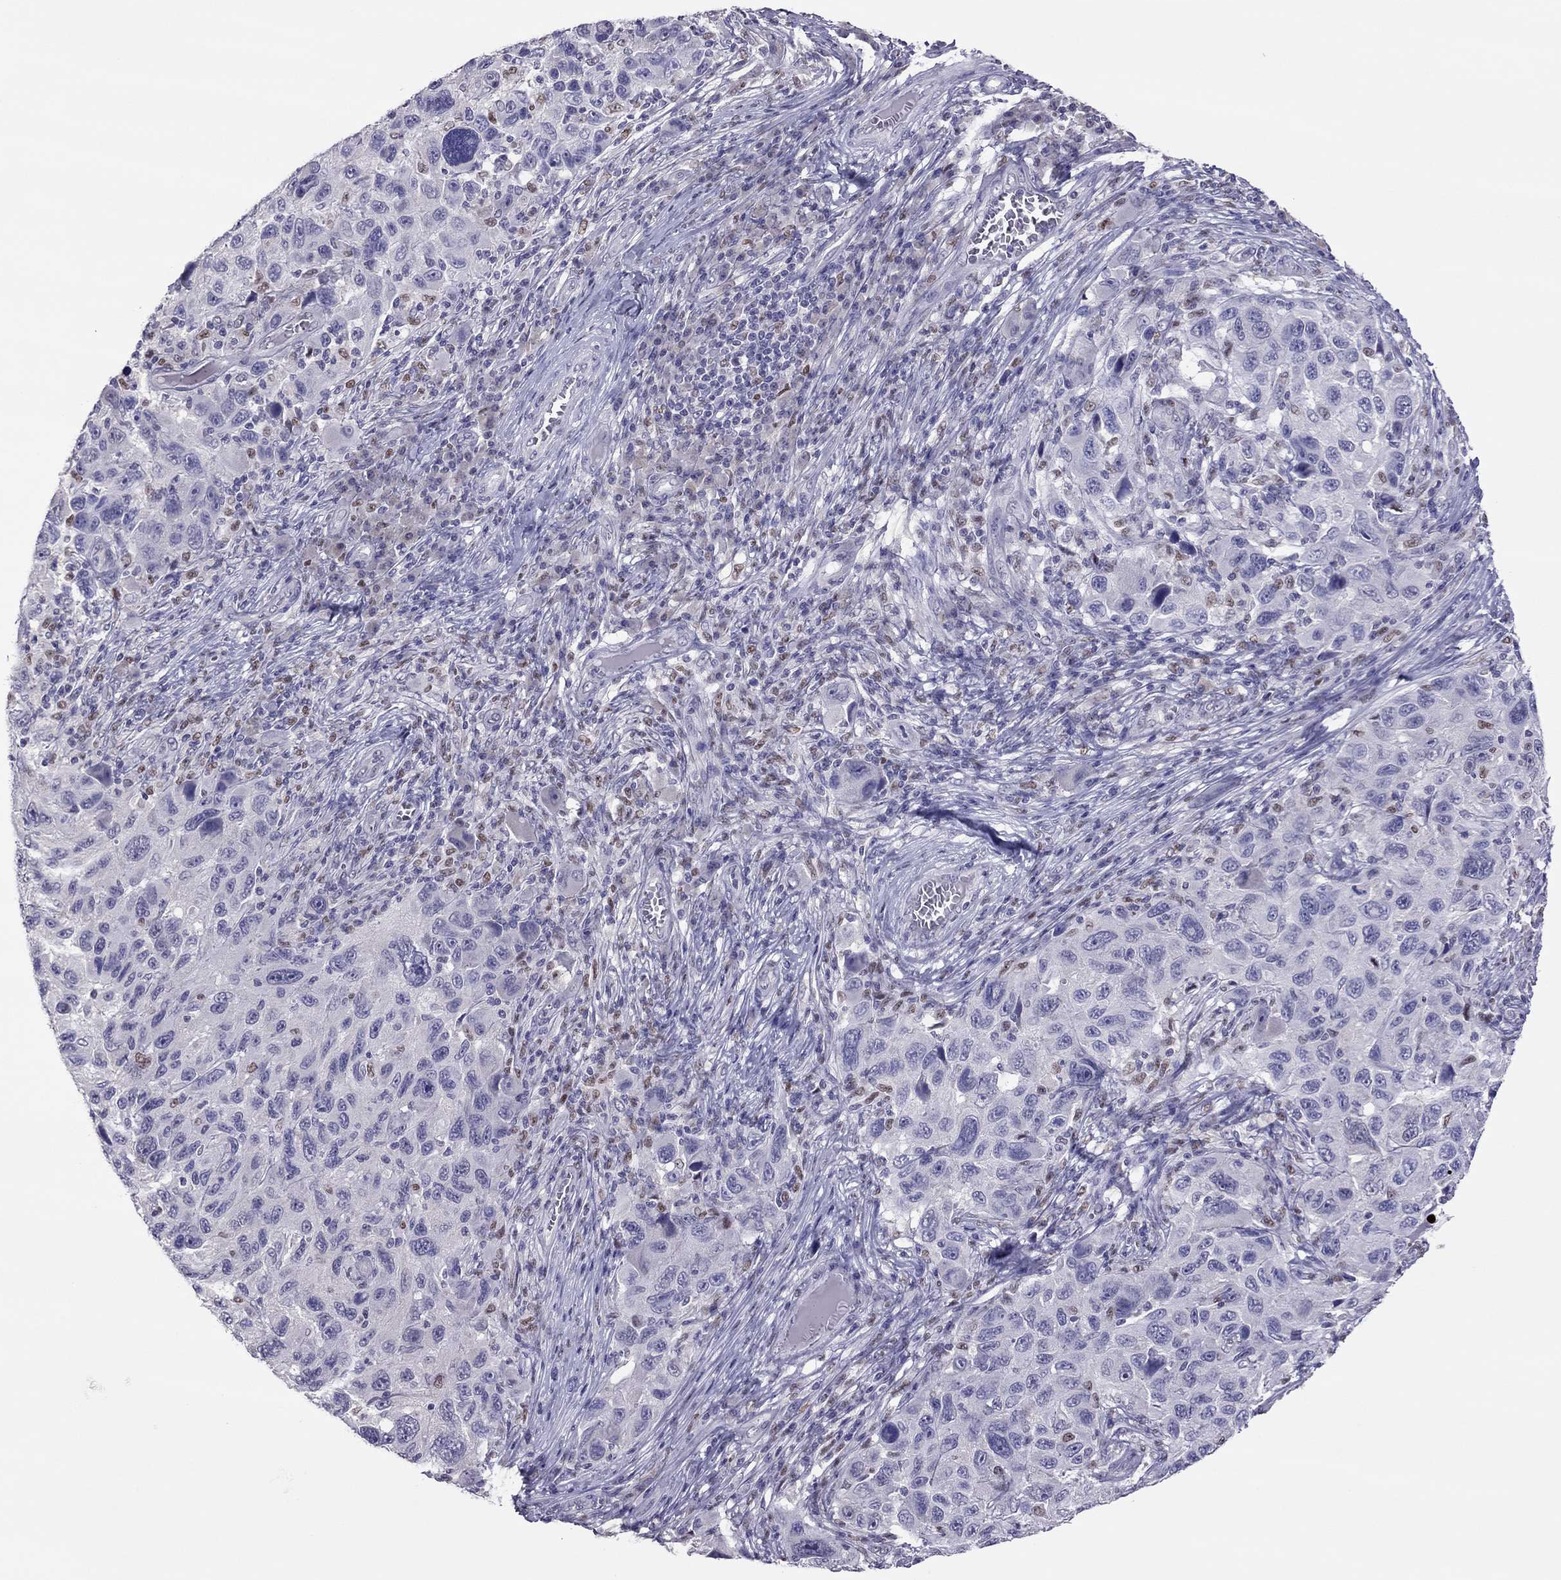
{"staining": {"intensity": "negative", "quantity": "none", "location": "none"}, "tissue": "melanoma", "cell_type": "Tumor cells", "image_type": "cancer", "snomed": [{"axis": "morphology", "description": "Malignant melanoma, NOS"}, {"axis": "topography", "description": "Skin"}], "caption": "High magnification brightfield microscopy of malignant melanoma stained with DAB (brown) and counterstained with hematoxylin (blue): tumor cells show no significant positivity.", "gene": "SPINT3", "patient": {"sex": "male", "age": 53}}